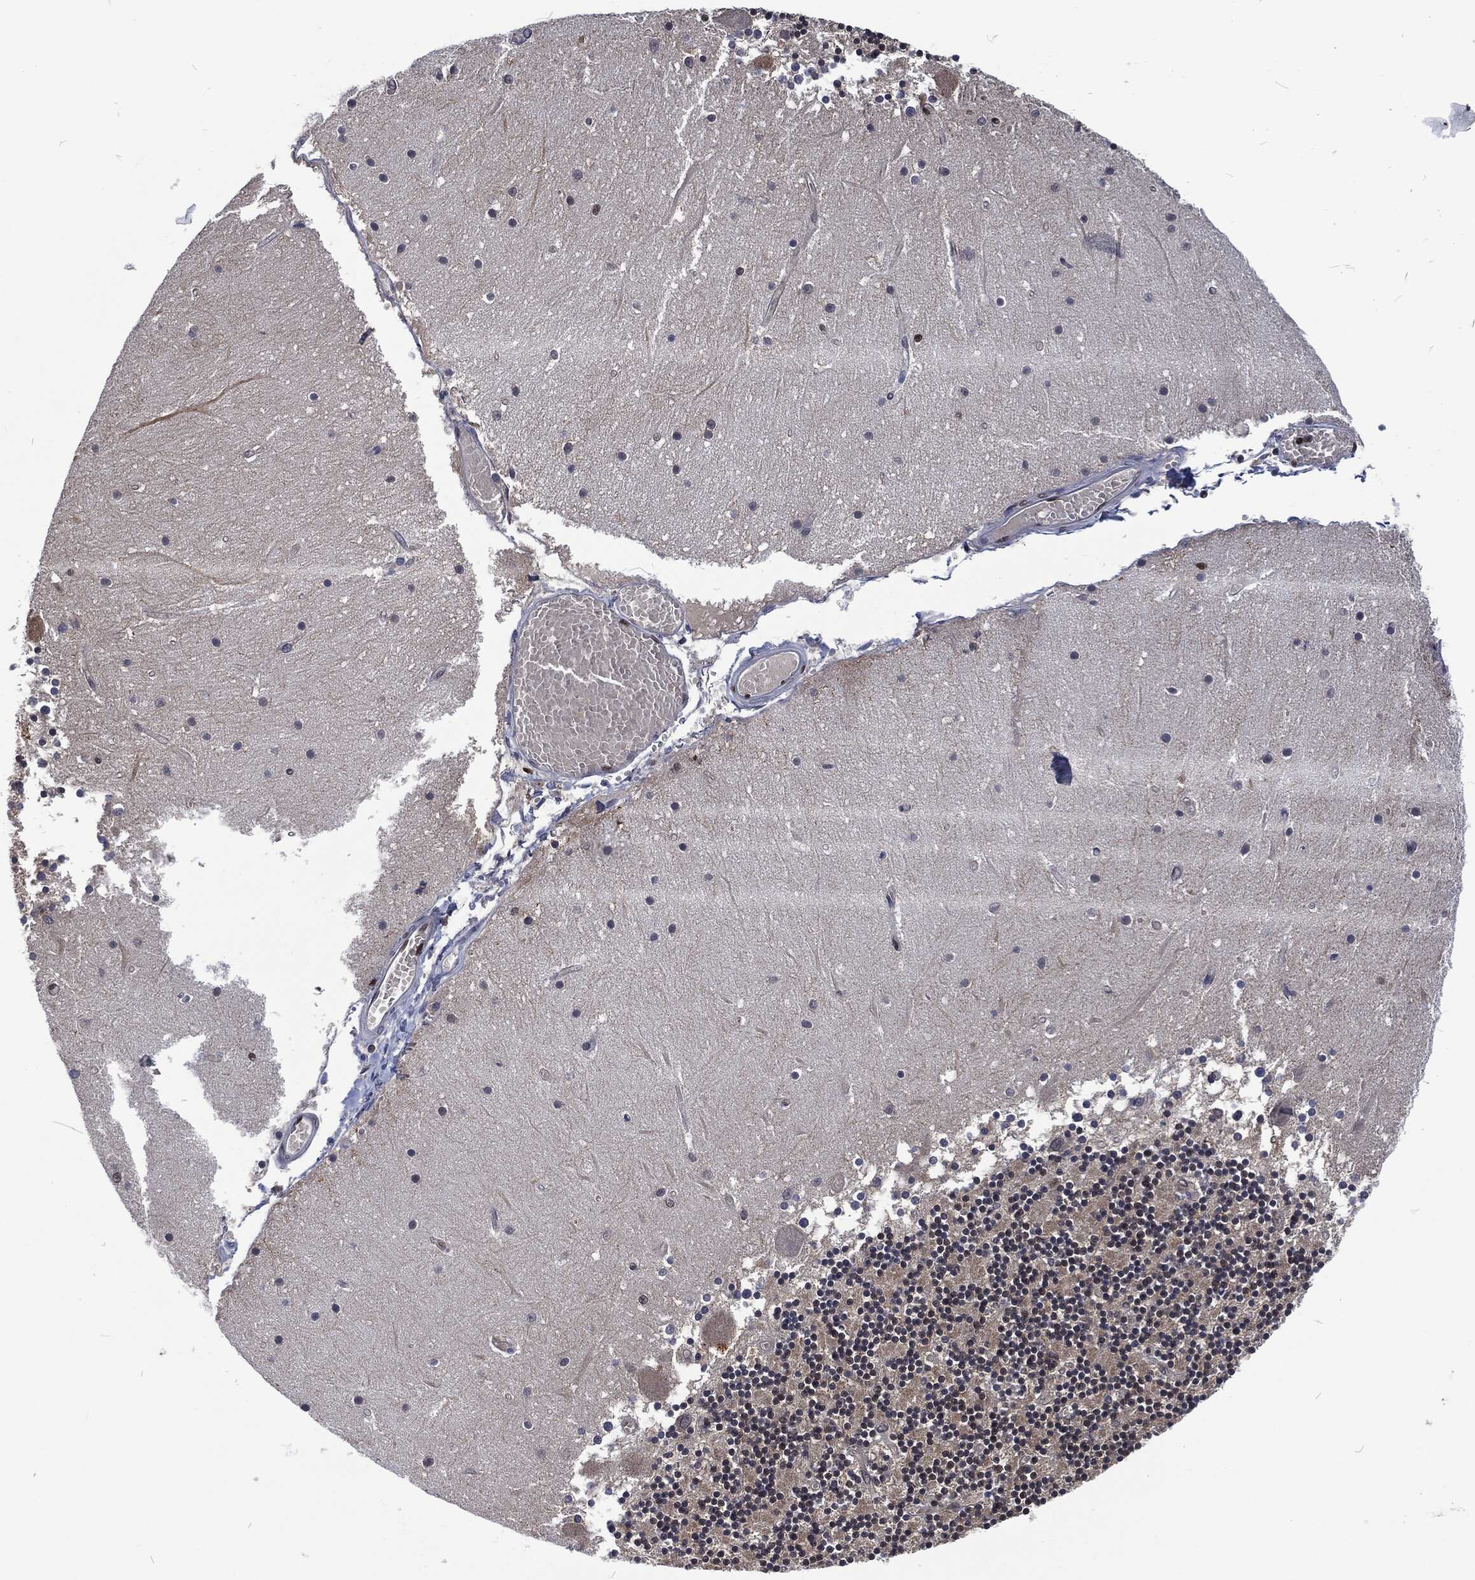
{"staining": {"intensity": "strong", "quantity": "25%-75%", "location": "nuclear"}, "tissue": "cerebellum", "cell_type": "Cells in granular layer", "image_type": "normal", "snomed": [{"axis": "morphology", "description": "Normal tissue, NOS"}, {"axis": "topography", "description": "Cerebellum"}], "caption": "Strong nuclear expression is present in about 25%-75% of cells in granular layer in unremarkable cerebellum. Using DAB (brown) and hematoxylin (blue) stains, captured at high magnification using brightfield microscopy.", "gene": "DCPS", "patient": {"sex": "female", "age": 28}}